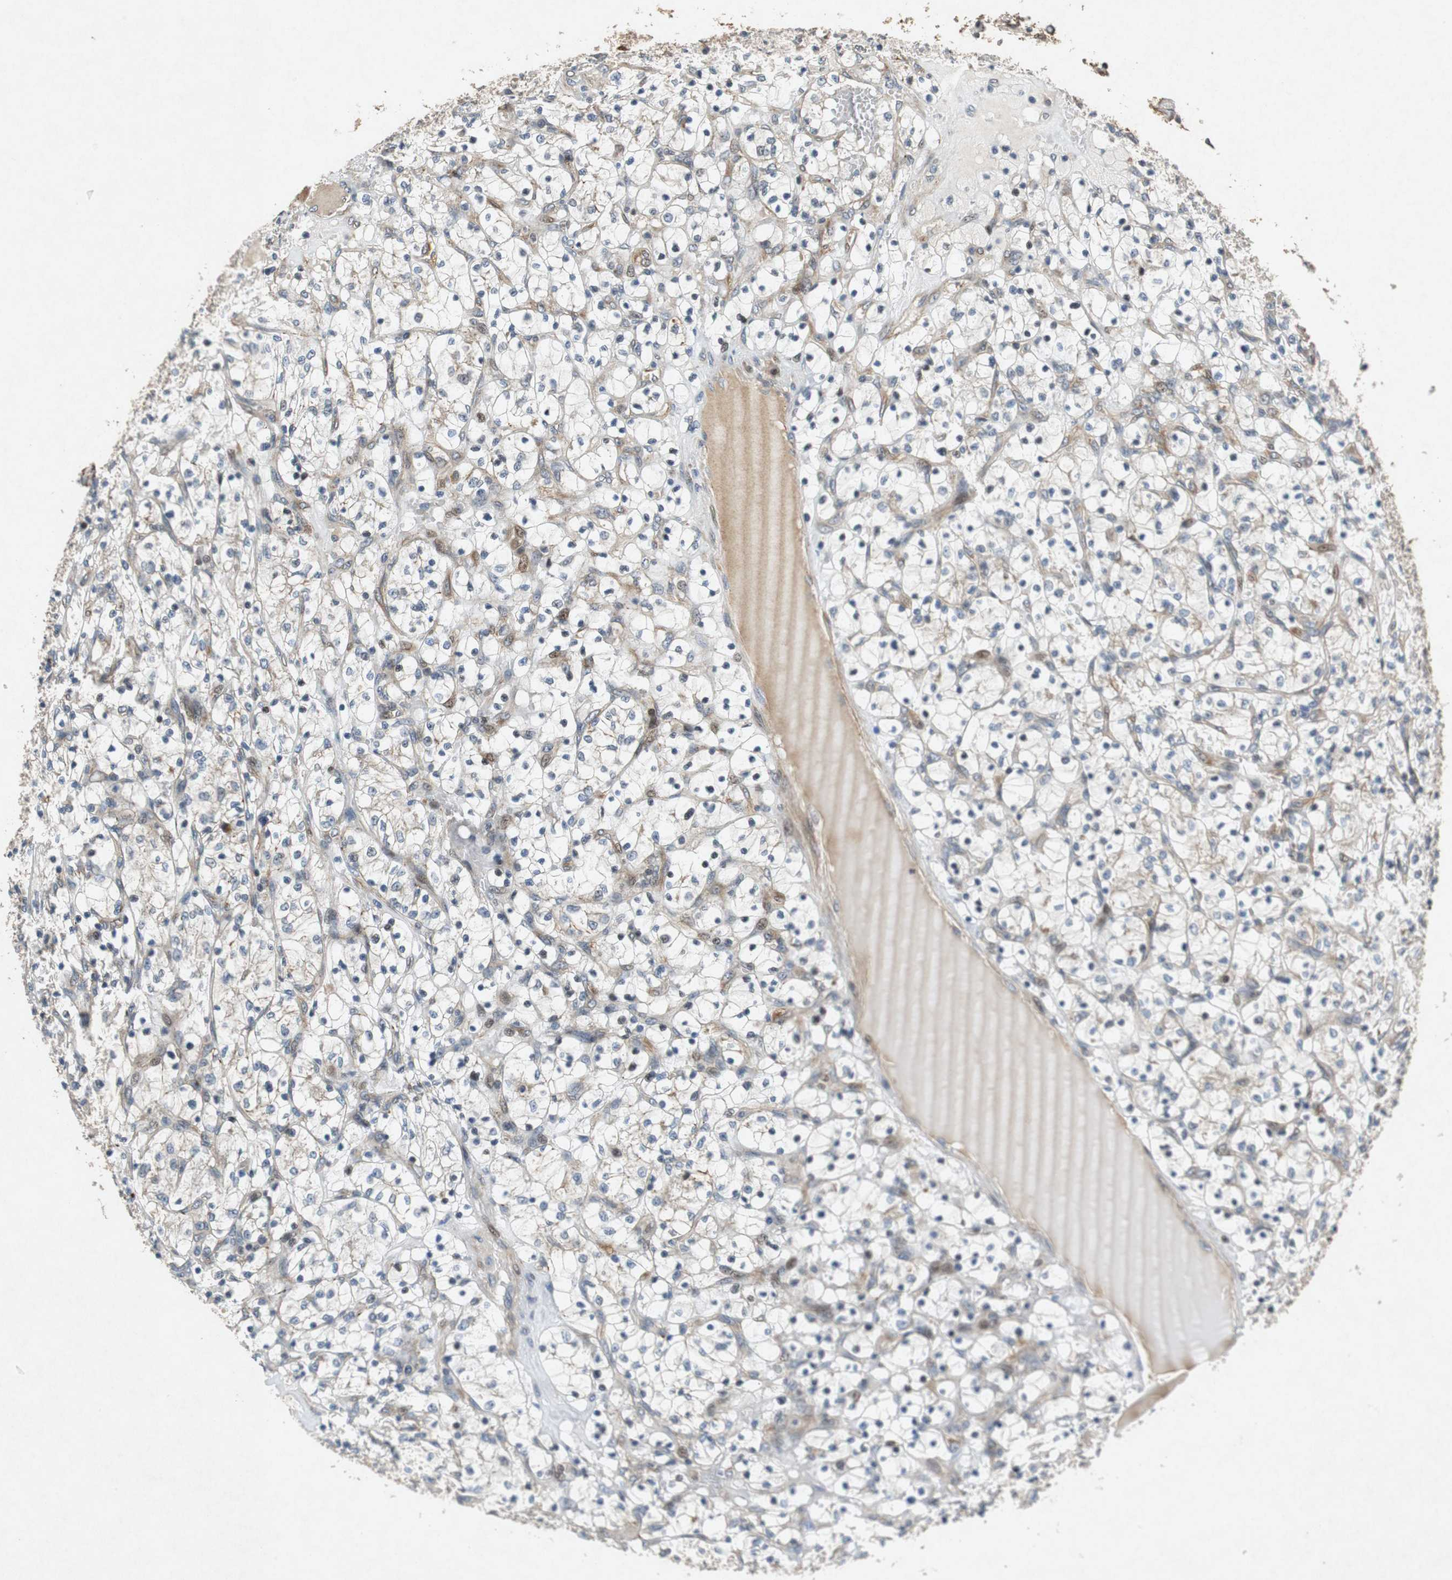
{"staining": {"intensity": "weak", "quantity": "25%-75%", "location": "cytoplasmic/membranous"}, "tissue": "renal cancer", "cell_type": "Tumor cells", "image_type": "cancer", "snomed": [{"axis": "morphology", "description": "Adenocarcinoma, NOS"}, {"axis": "topography", "description": "Kidney"}], "caption": "Protein expression analysis of human adenocarcinoma (renal) reveals weak cytoplasmic/membranous positivity in about 25%-75% of tumor cells.", "gene": "TUBA4A", "patient": {"sex": "female", "age": 69}}